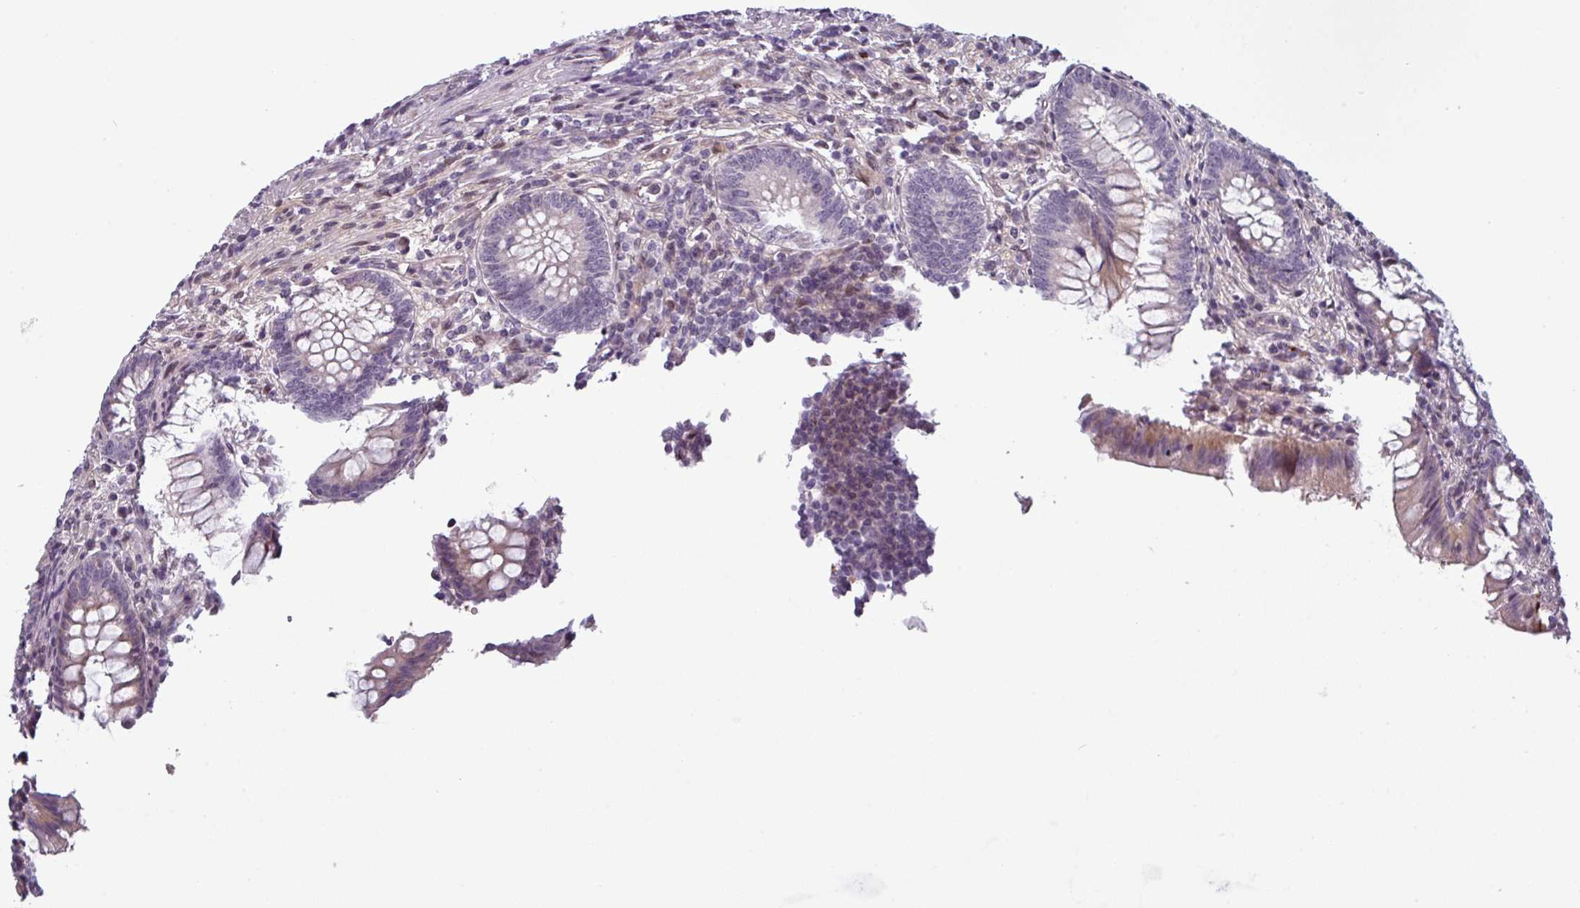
{"staining": {"intensity": "moderate", "quantity": "<25%", "location": "cytoplasmic/membranous"}, "tissue": "appendix", "cell_type": "Glandular cells", "image_type": "normal", "snomed": [{"axis": "morphology", "description": "Normal tissue, NOS"}, {"axis": "topography", "description": "Appendix"}], "caption": "The image displays immunohistochemical staining of unremarkable appendix. There is moderate cytoplasmic/membranous expression is identified in approximately <25% of glandular cells.", "gene": "PRAMEF12", "patient": {"sex": "male", "age": 83}}